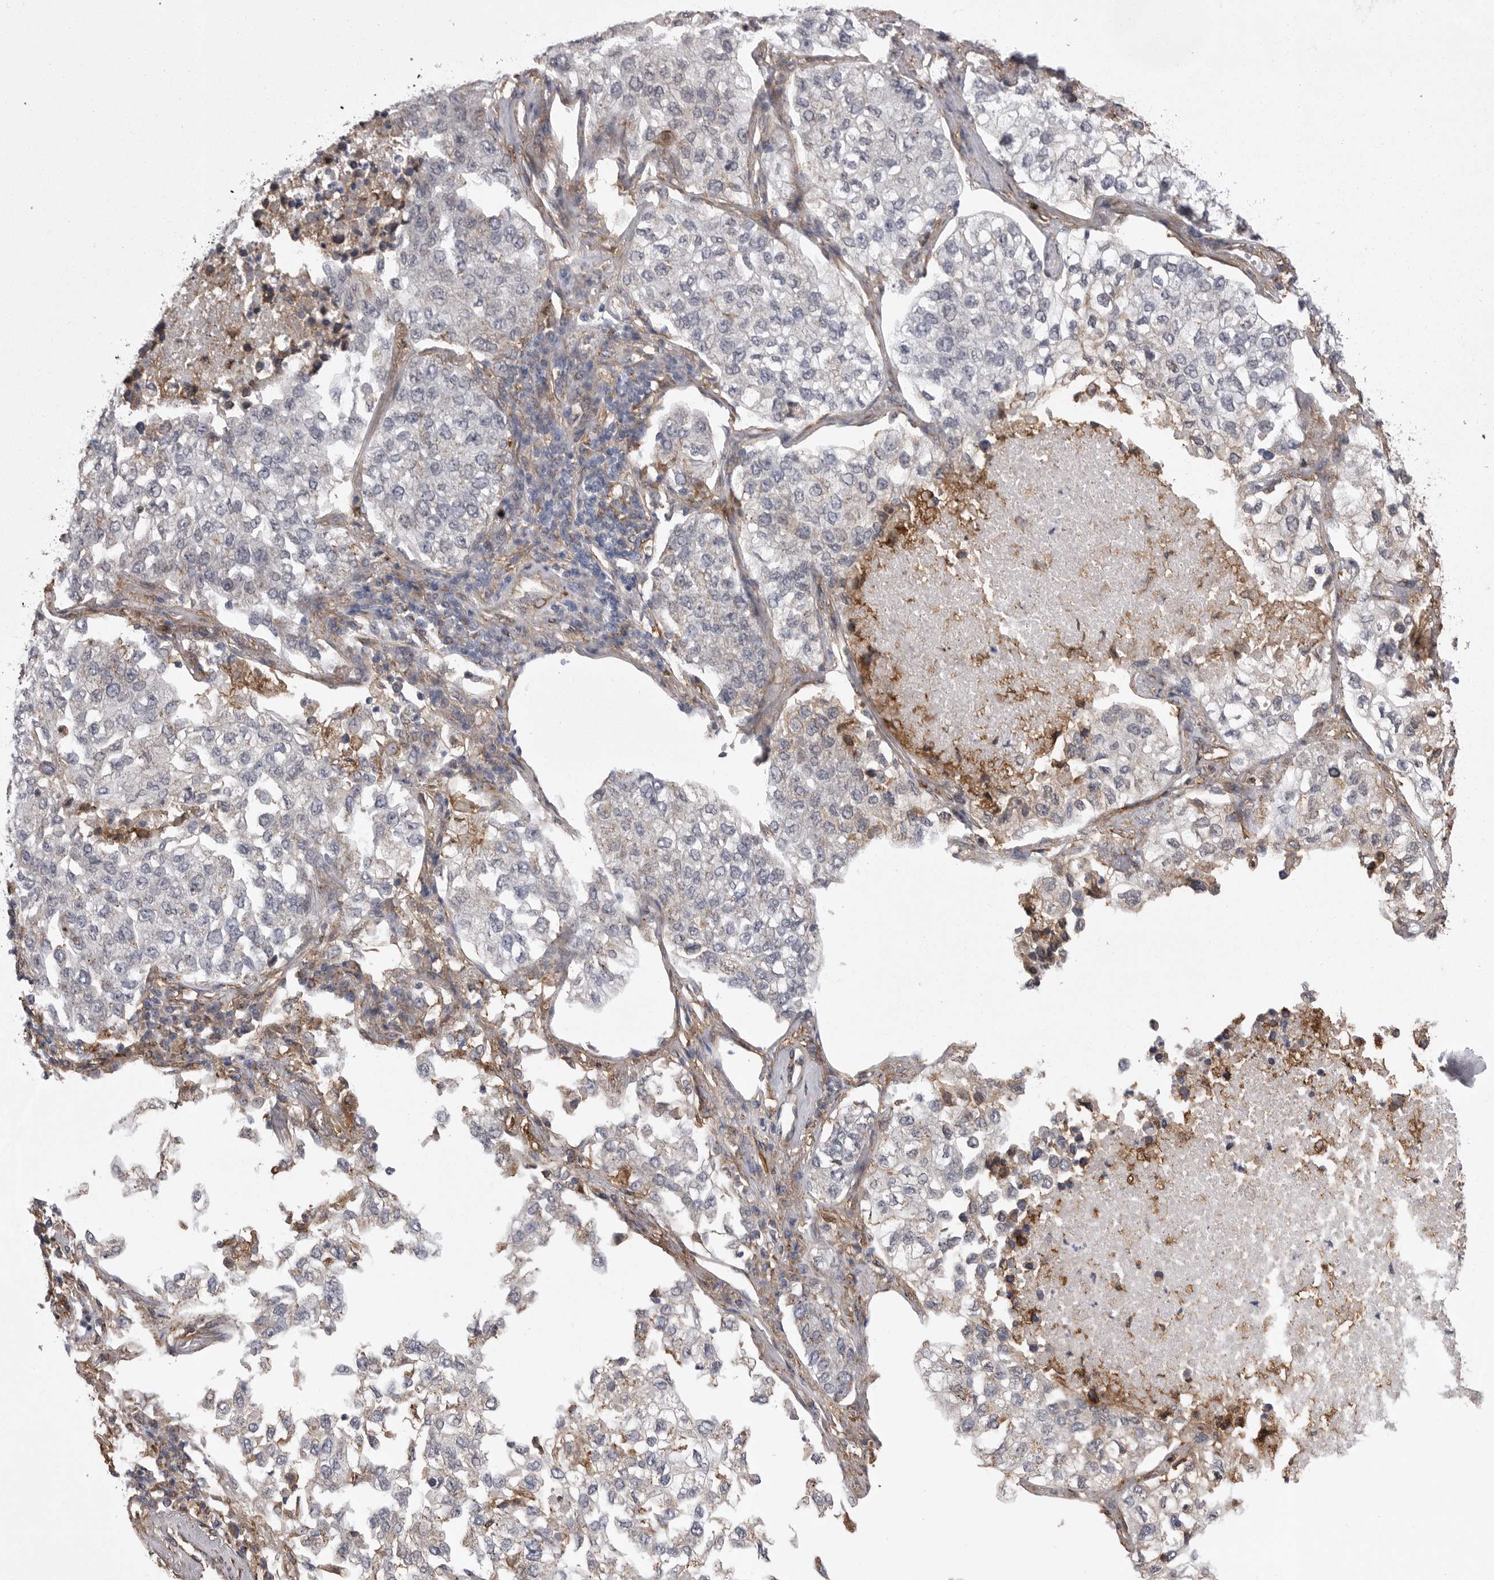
{"staining": {"intensity": "negative", "quantity": "none", "location": "none"}, "tissue": "lung cancer", "cell_type": "Tumor cells", "image_type": "cancer", "snomed": [{"axis": "morphology", "description": "Adenocarcinoma, NOS"}, {"axis": "topography", "description": "Lung"}], "caption": "There is no significant positivity in tumor cells of lung adenocarcinoma.", "gene": "ABL1", "patient": {"sex": "male", "age": 63}}